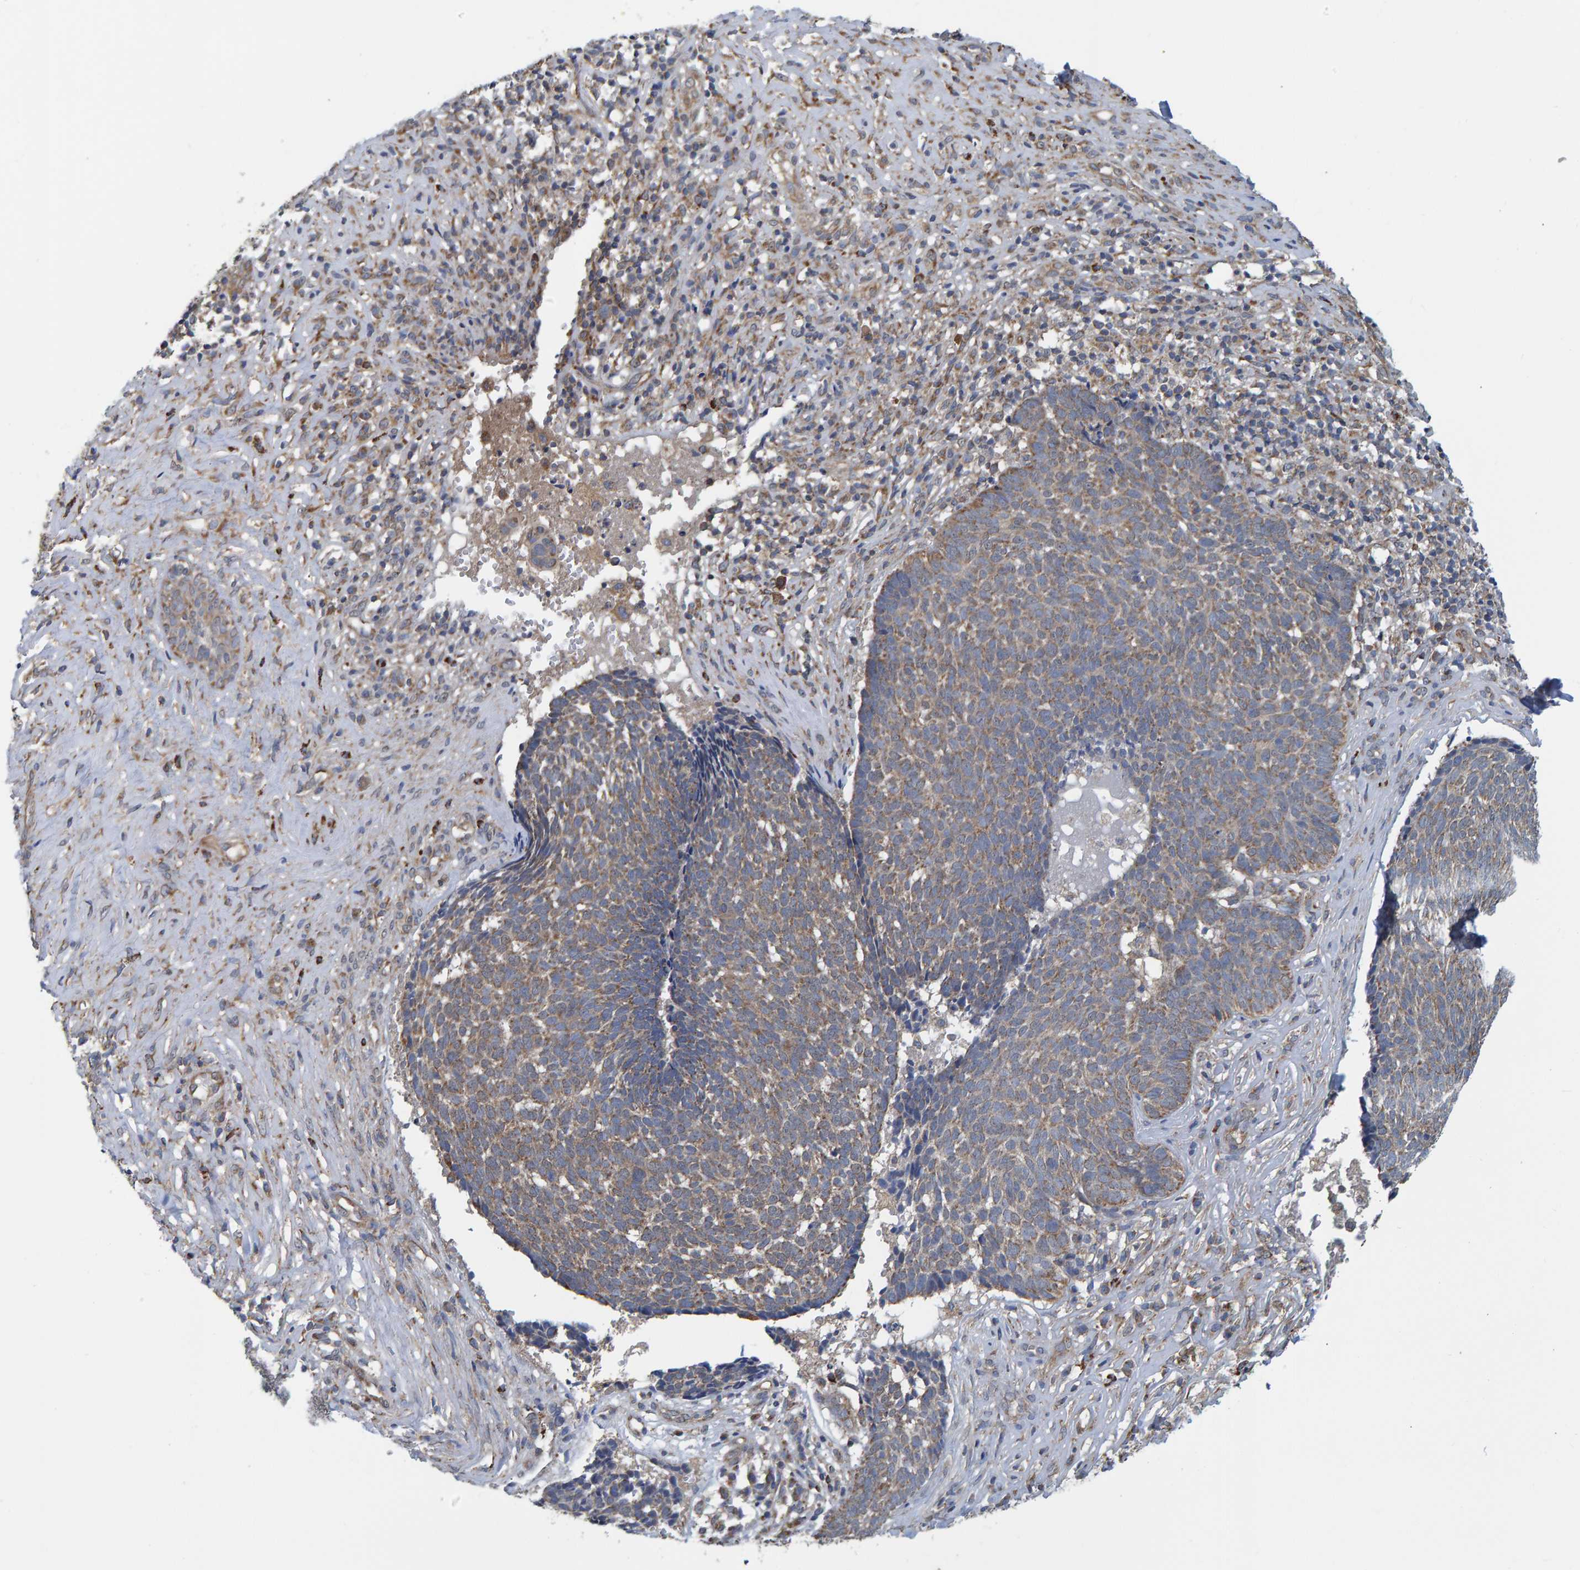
{"staining": {"intensity": "weak", "quantity": ">75%", "location": "cytoplasmic/membranous"}, "tissue": "skin cancer", "cell_type": "Tumor cells", "image_type": "cancer", "snomed": [{"axis": "morphology", "description": "Basal cell carcinoma"}, {"axis": "topography", "description": "Skin"}], "caption": "Immunohistochemical staining of human basal cell carcinoma (skin) exhibits low levels of weak cytoplasmic/membranous protein staining in about >75% of tumor cells.", "gene": "LRSAM1", "patient": {"sex": "male", "age": 84}}